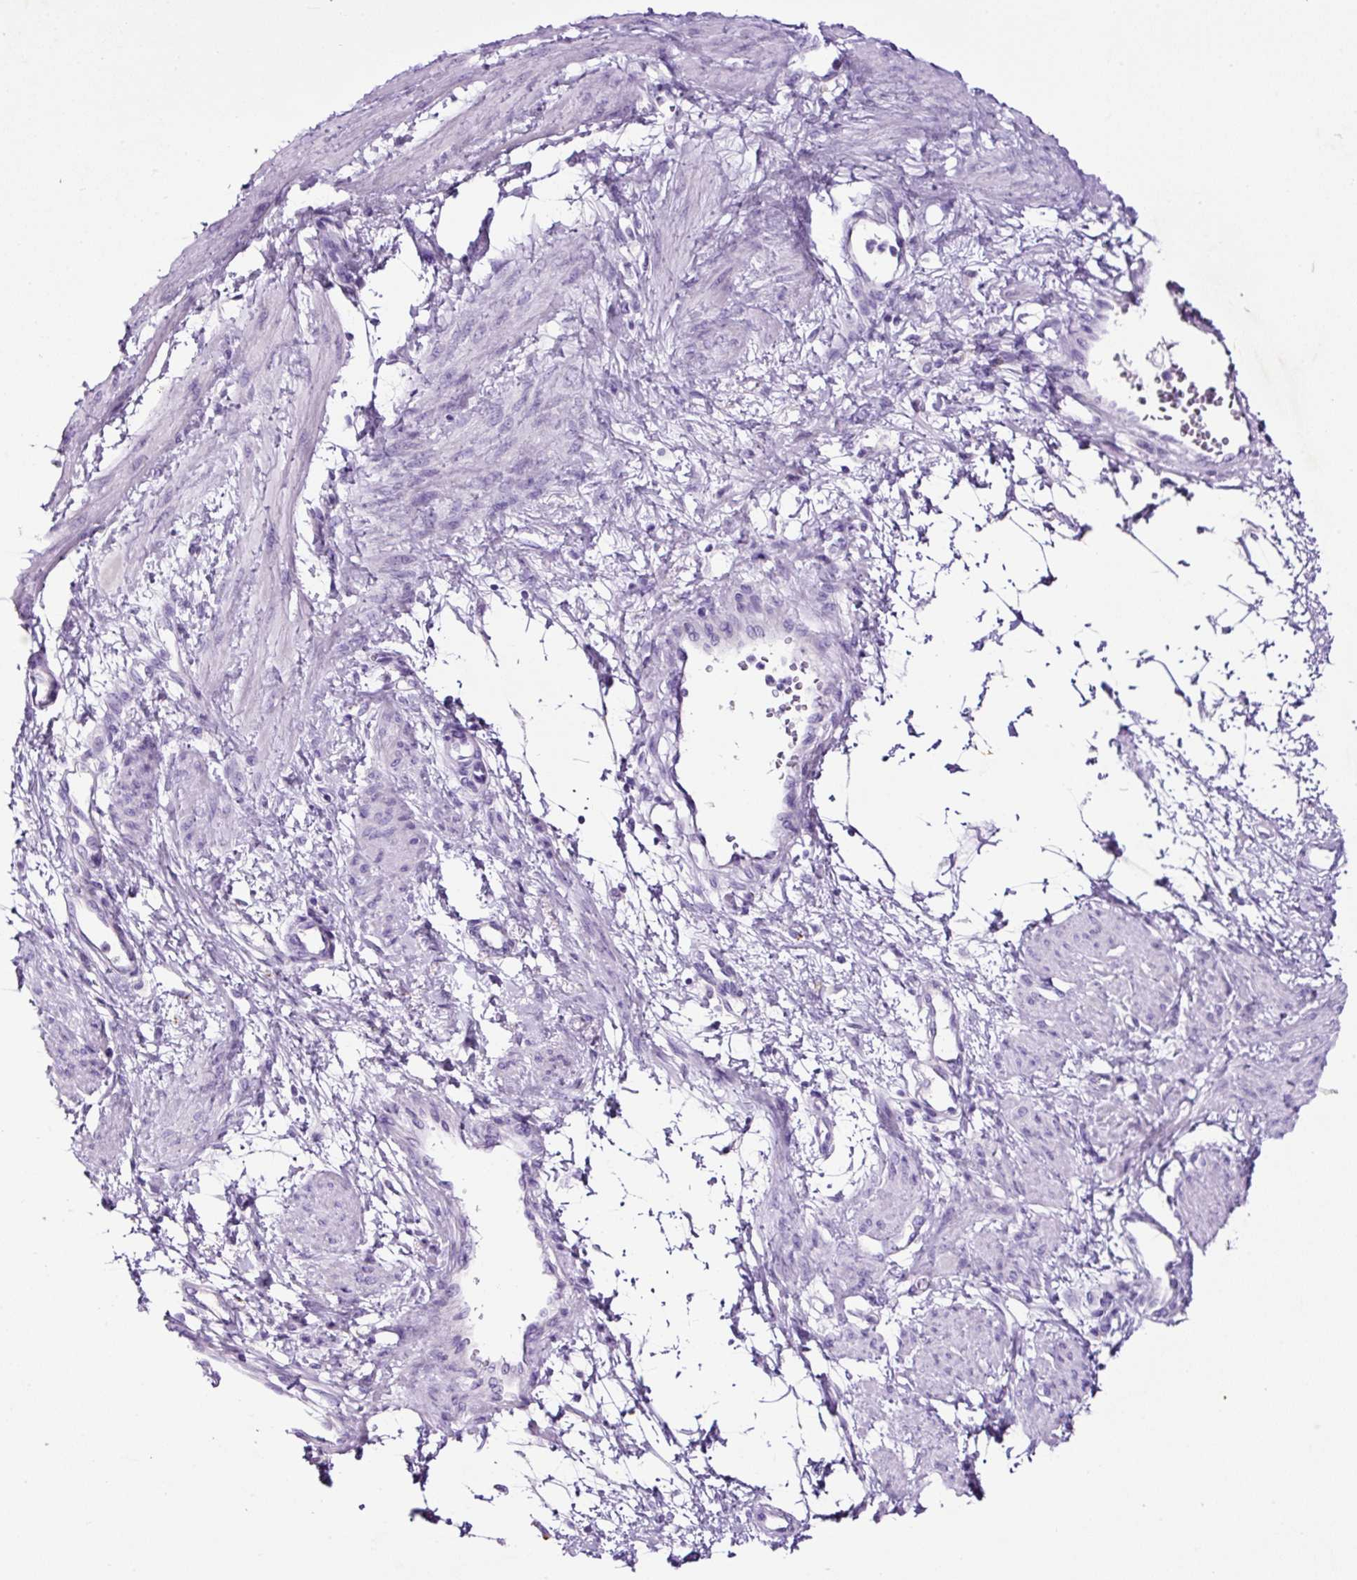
{"staining": {"intensity": "negative", "quantity": "none", "location": "none"}, "tissue": "smooth muscle", "cell_type": "Smooth muscle cells", "image_type": "normal", "snomed": [{"axis": "morphology", "description": "Normal tissue, NOS"}, {"axis": "topography", "description": "Smooth muscle"}, {"axis": "topography", "description": "Uterus"}], "caption": "DAB (3,3'-diaminobenzidine) immunohistochemical staining of unremarkable human smooth muscle exhibits no significant staining in smooth muscle cells.", "gene": "SP8", "patient": {"sex": "female", "age": 39}}